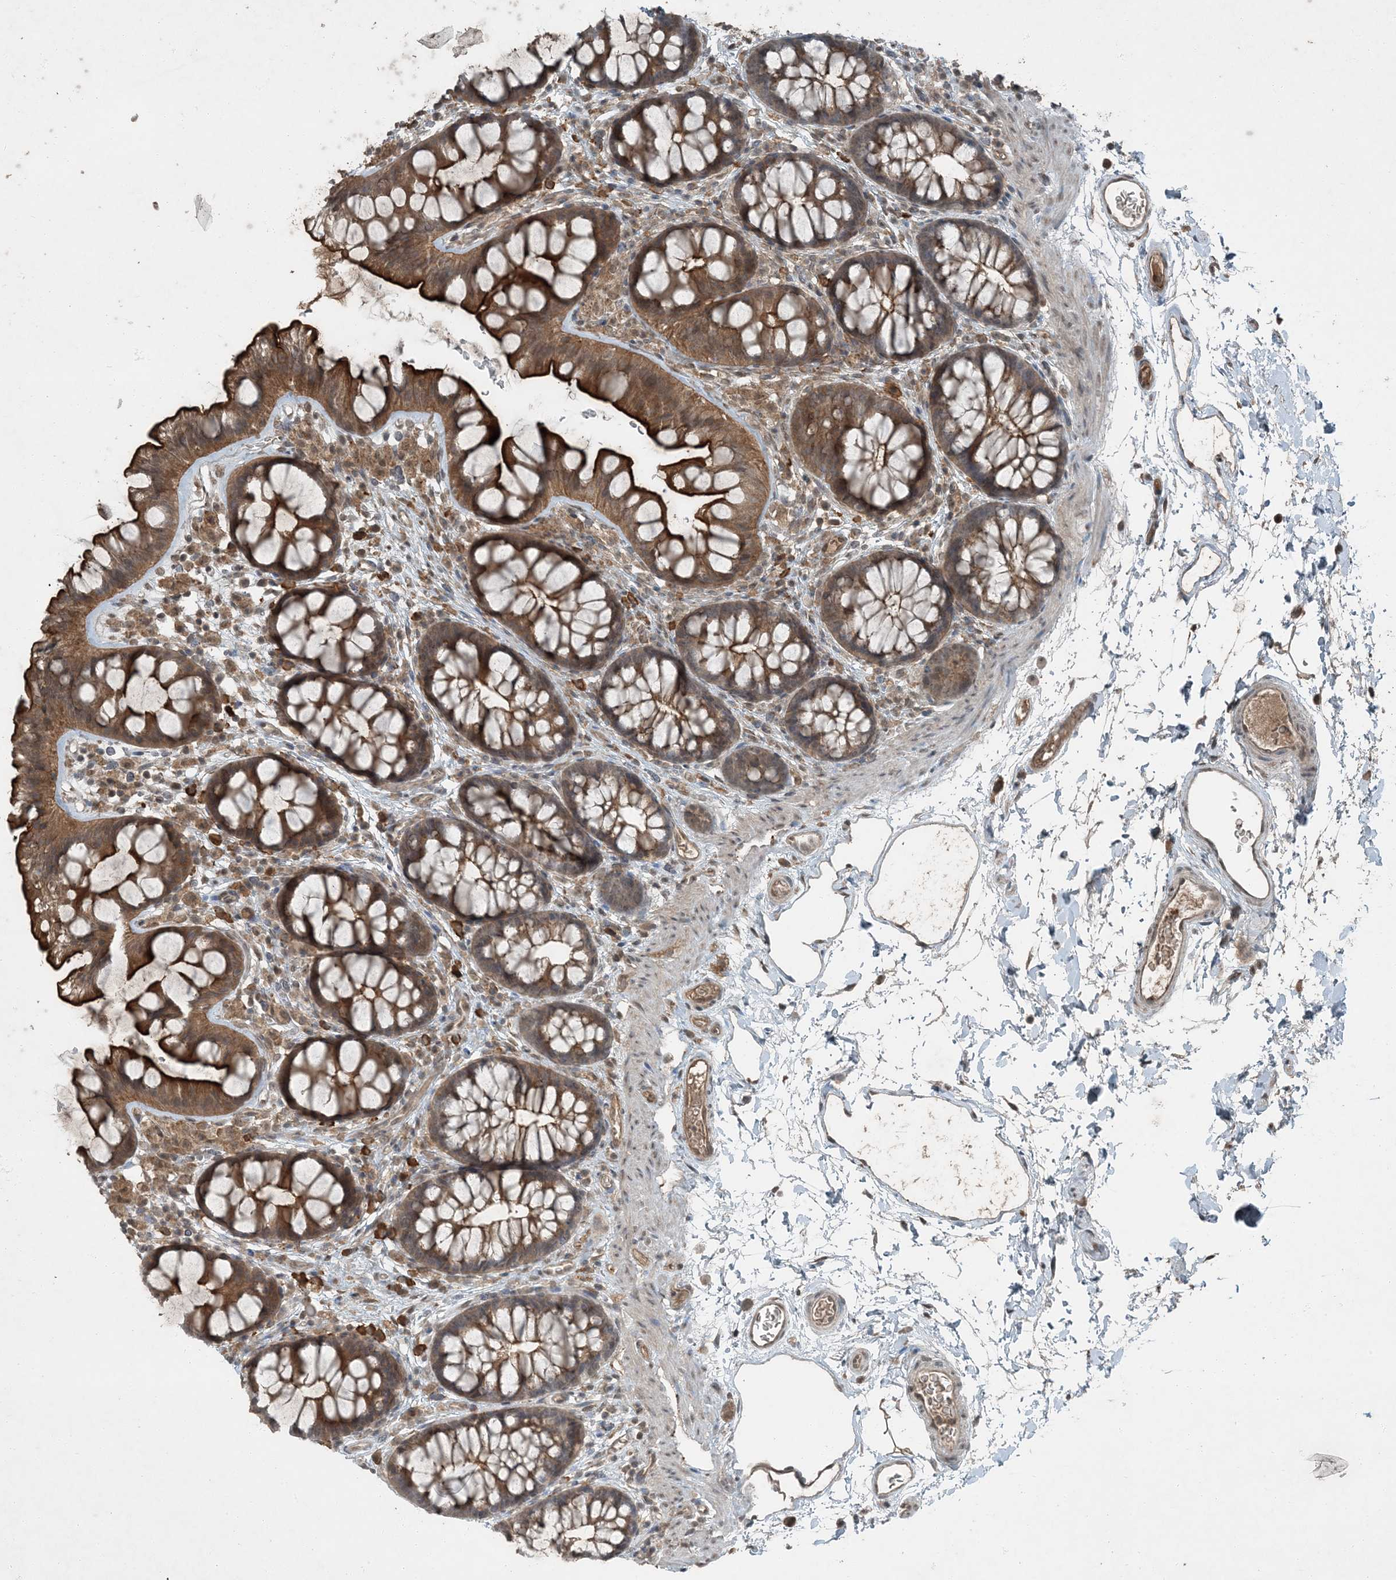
{"staining": {"intensity": "moderate", "quantity": "25%-75%", "location": "cytoplasmic/membranous"}, "tissue": "colon", "cell_type": "Endothelial cells", "image_type": "normal", "snomed": [{"axis": "morphology", "description": "Normal tissue, NOS"}, {"axis": "topography", "description": "Colon"}], "caption": "Immunohistochemistry (IHC) of unremarkable human colon displays medium levels of moderate cytoplasmic/membranous staining in about 25%-75% of endothelial cells.", "gene": "MDN1", "patient": {"sex": "female", "age": 62}}